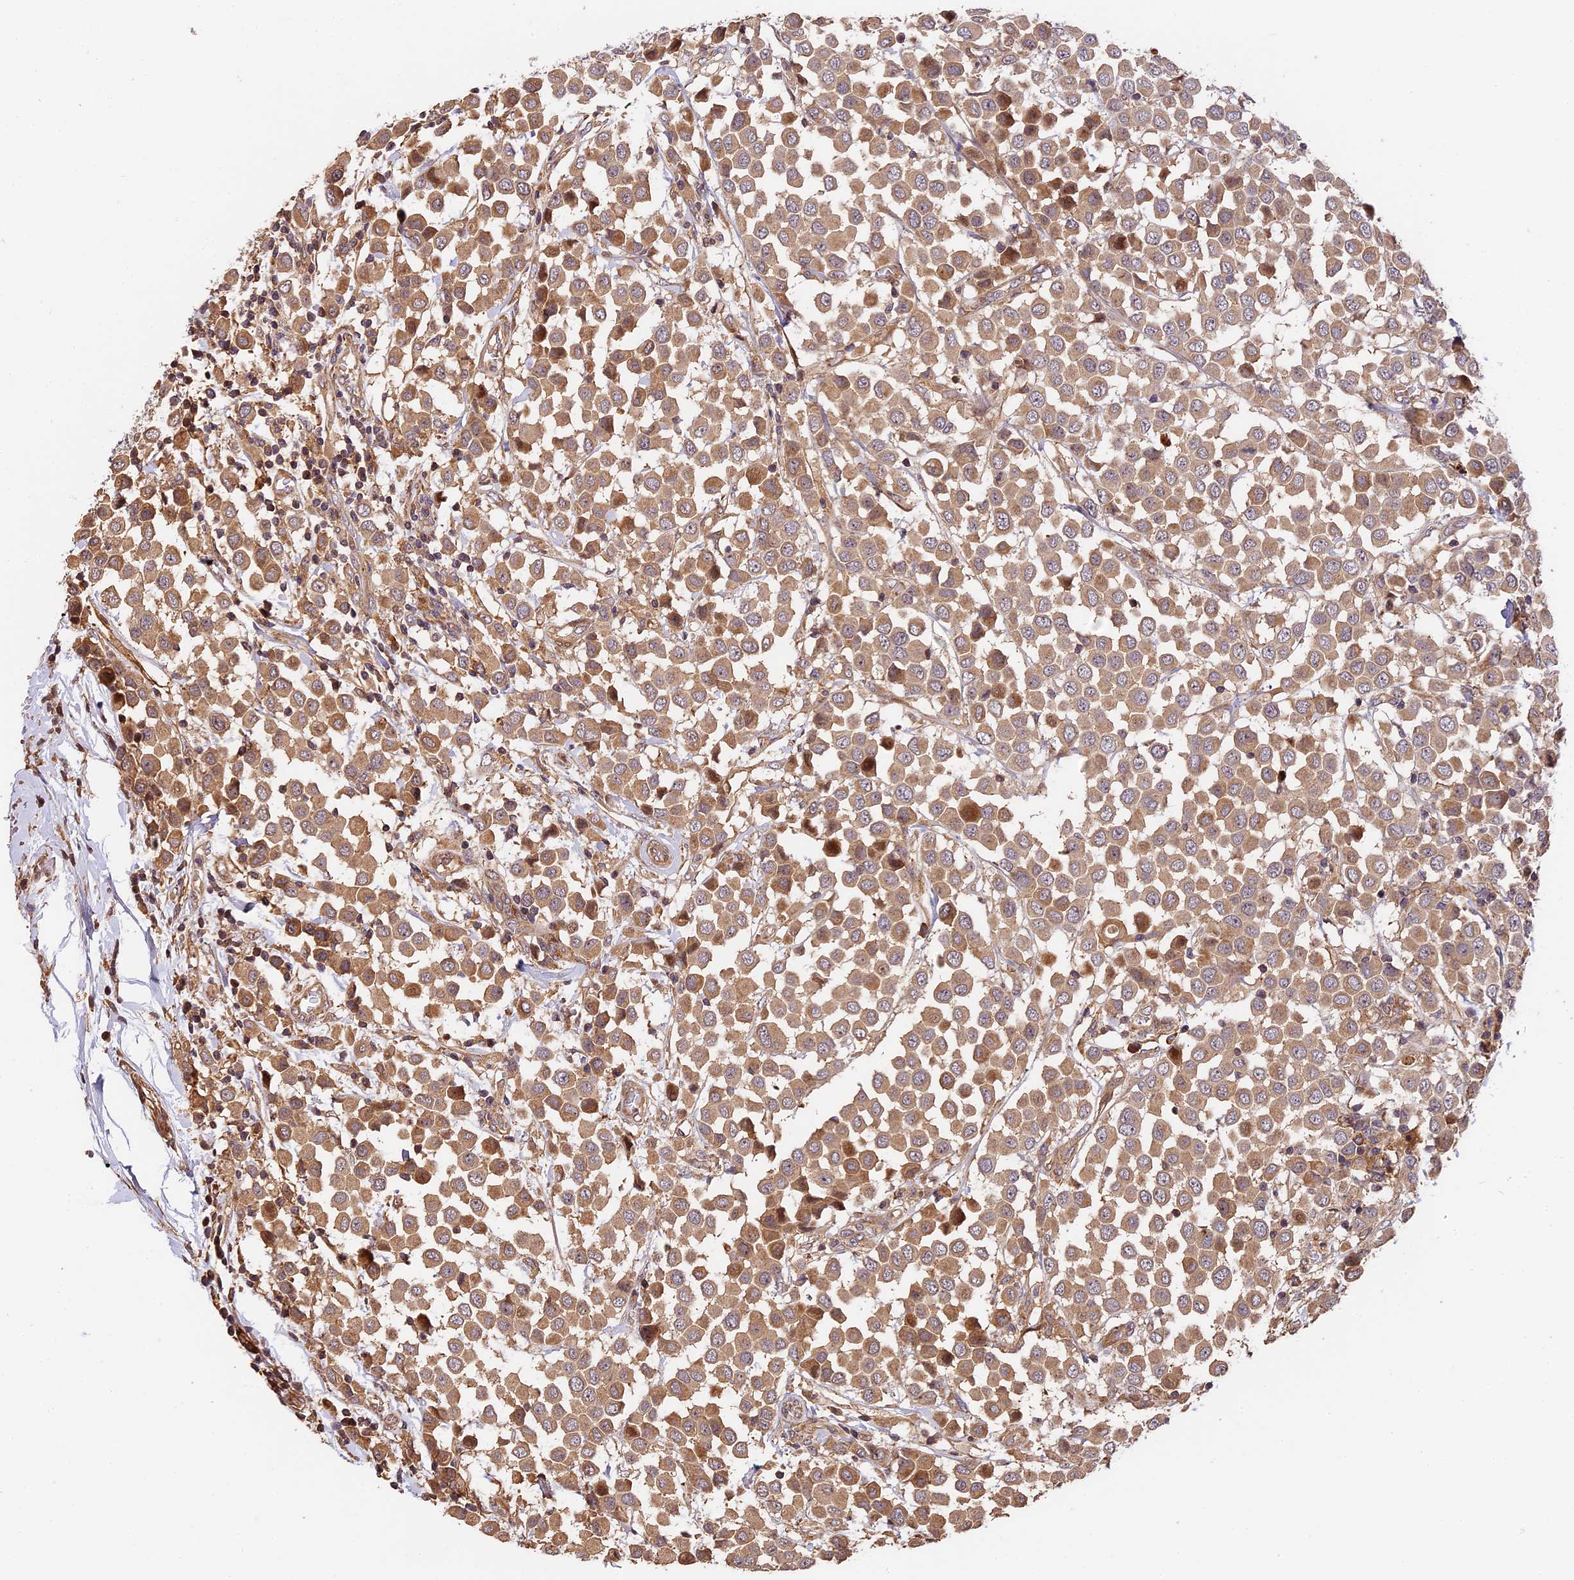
{"staining": {"intensity": "moderate", "quantity": ">75%", "location": "cytoplasmic/membranous"}, "tissue": "breast cancer", "cell_type": "Tumor cells", "image_type": "cancer", "snomed": [{"axis": "morphology", "description": "Duct carcinoma"}, {"axis": "topography", "description": "Breast"}], "caption": "Moderate cytoplasmic/membranous expression is seen in approximately >75% of tumor cells in breast cancer (invasive ductal carcinoma). The staining is performed using DAB (3,3'-diaminobenzidine) brown chromogen to label protein expression. The nuclei are counter-stained blue using hematoxylin.", "gene": "ARHGAP17", "patient": {"sex": "female", "age": 61}}